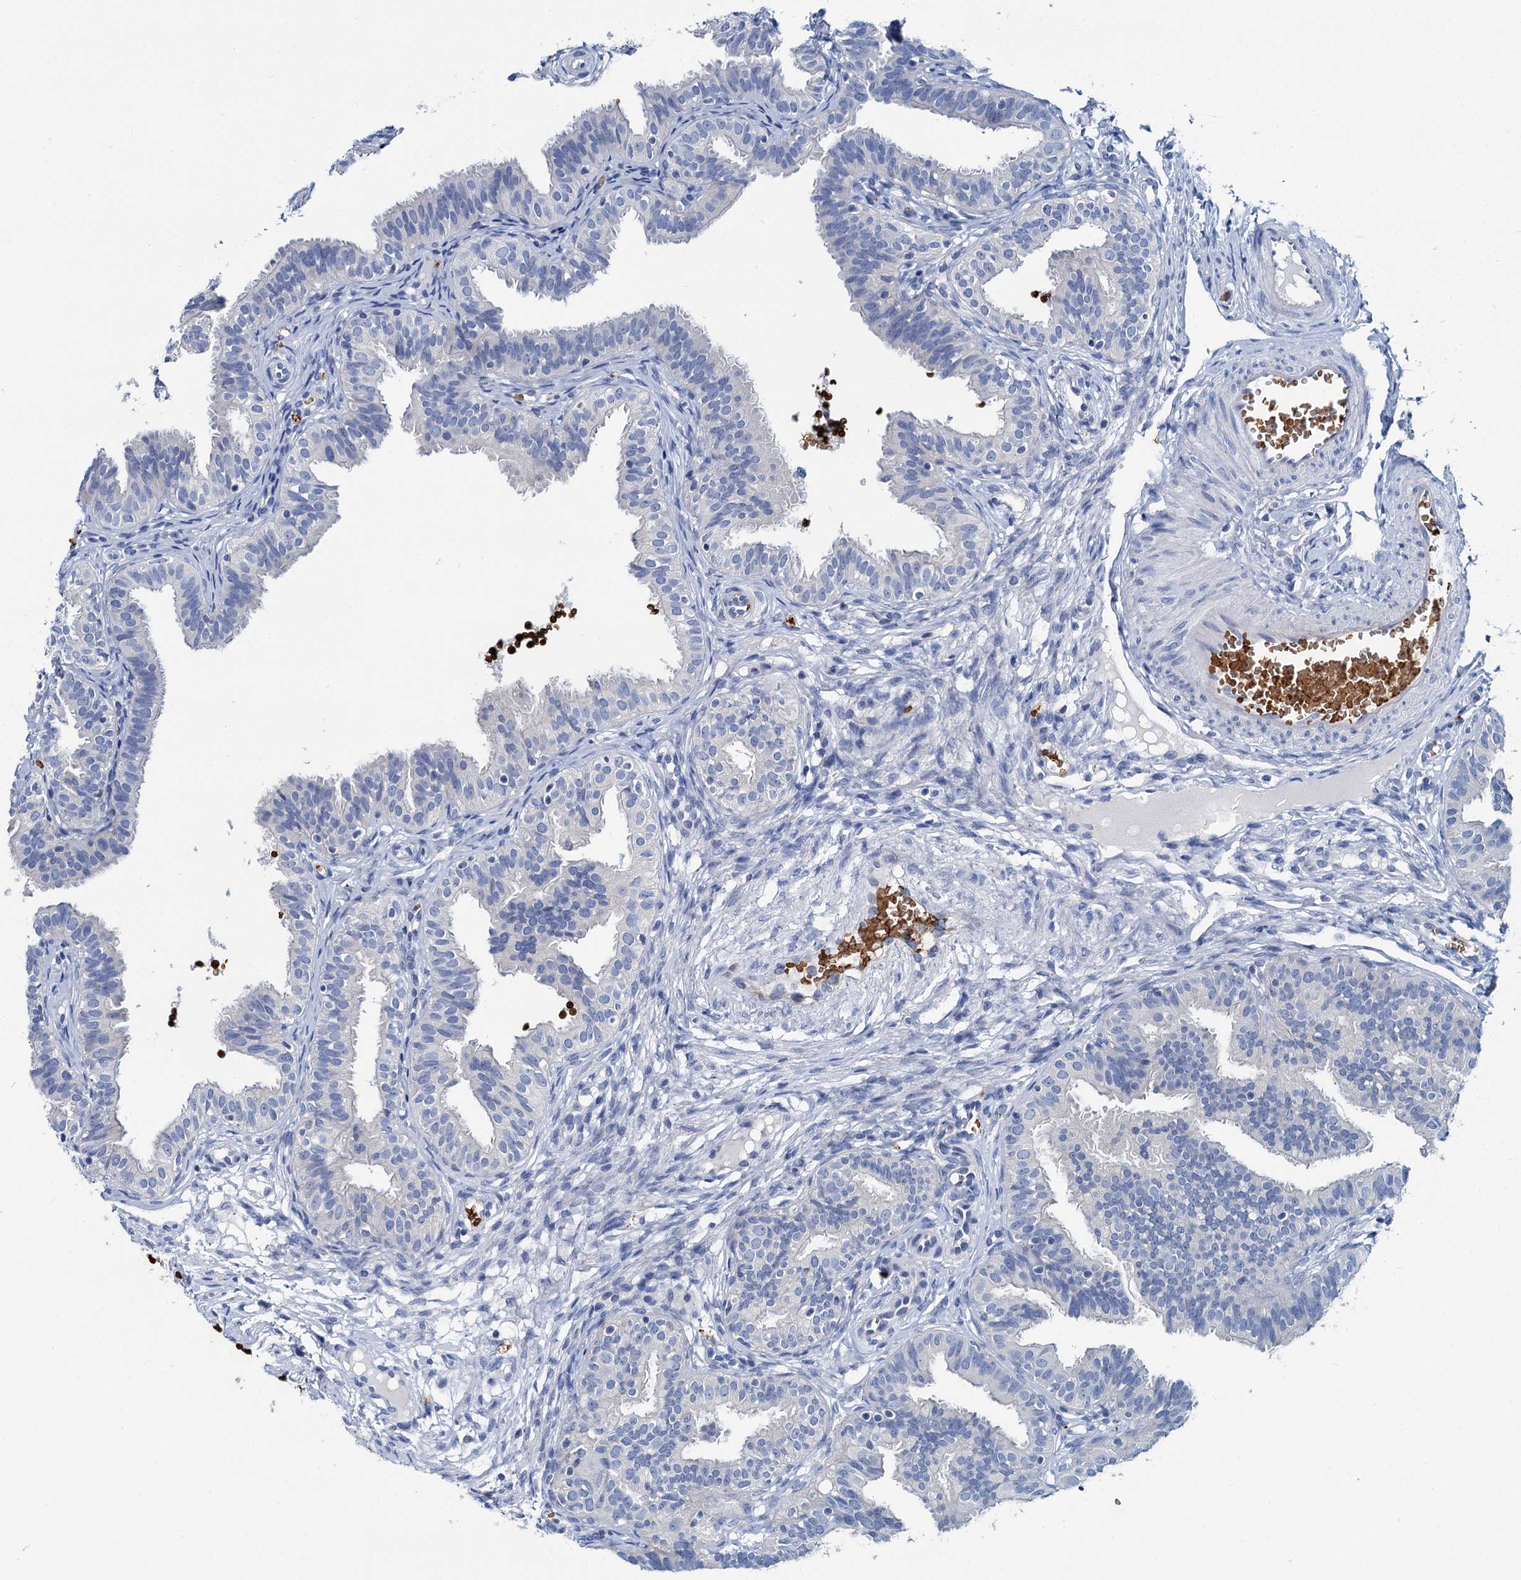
{"staining": {"intensity": "negative", "quantity": "none", "location": "none"}, "tissue": "fallopian tube", "cell_type": "Glandular cells", "image_type": "normal", "snomed": [{"axis": "morphology", "description": "Normal tissue, NOS"}, {"axis": "topography", "description": "Fallopian tube"}], "caption": "This is an IHC micrograph of normal fallopian tube. There is no staining in glandular cells.", "gene": "ATG2A", "patient": {"sex": "female", "age": 35}}